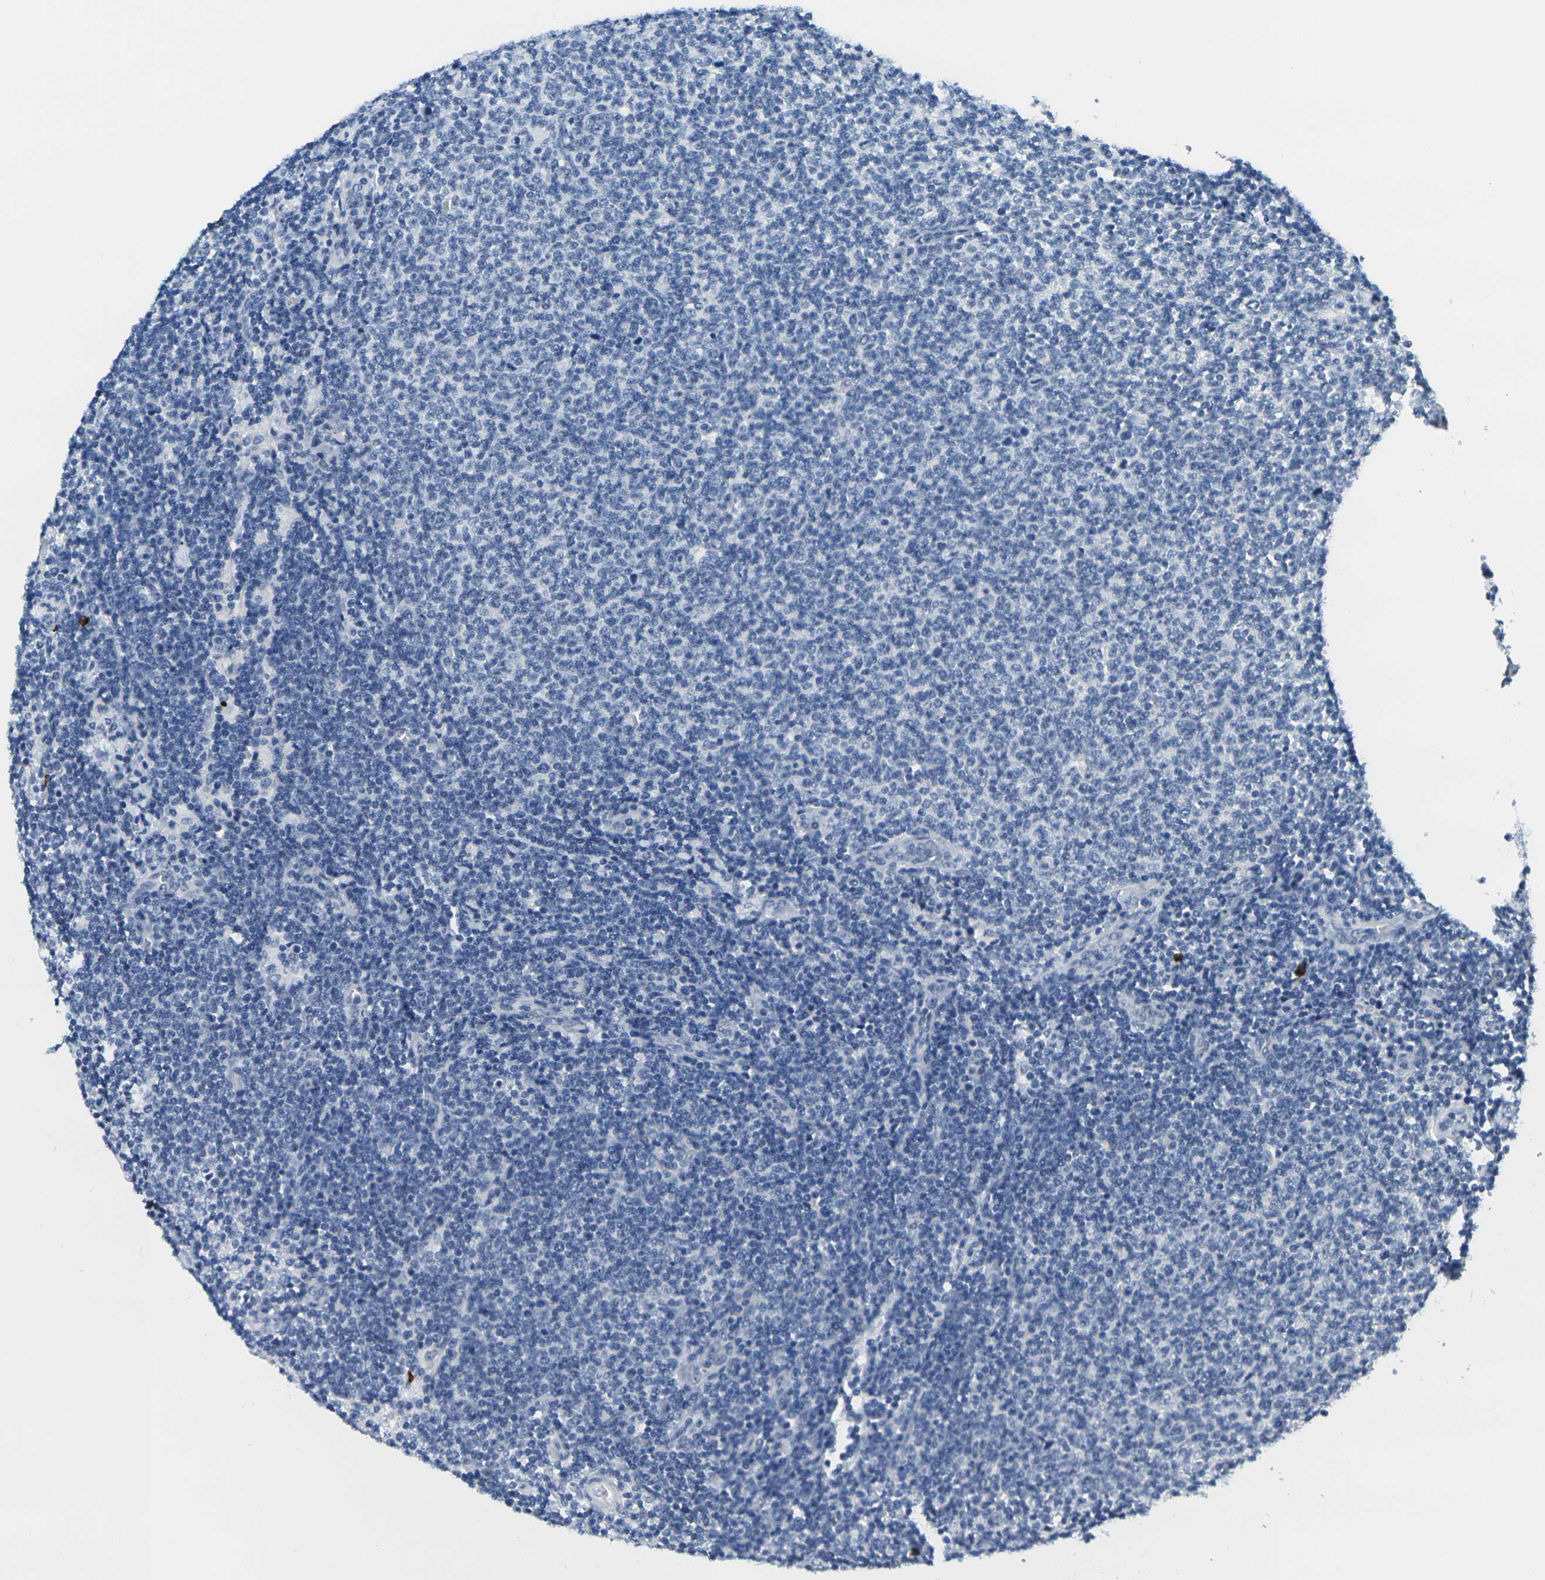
{"staining": {"intensity": "negative", "quantity": "none", "location": "none"}, "tissue": "lymphoma", "cell_type": "Tumor cells", "image_type": "cancer", "snomed": [{"axis": "morphology", "description": "Malignant lymphoma, non-Hodgkin's type, Low grade"}, {"axis": "topography", "description": "Lymph node"}], "caption": "Low-grade malignant lymphoma, non-Hodgkin's type stained for a protein using IHC demonstrates no staining tumor cells.", "gene": "GPR15", "patient": {"sex": "male", "age": 66}}